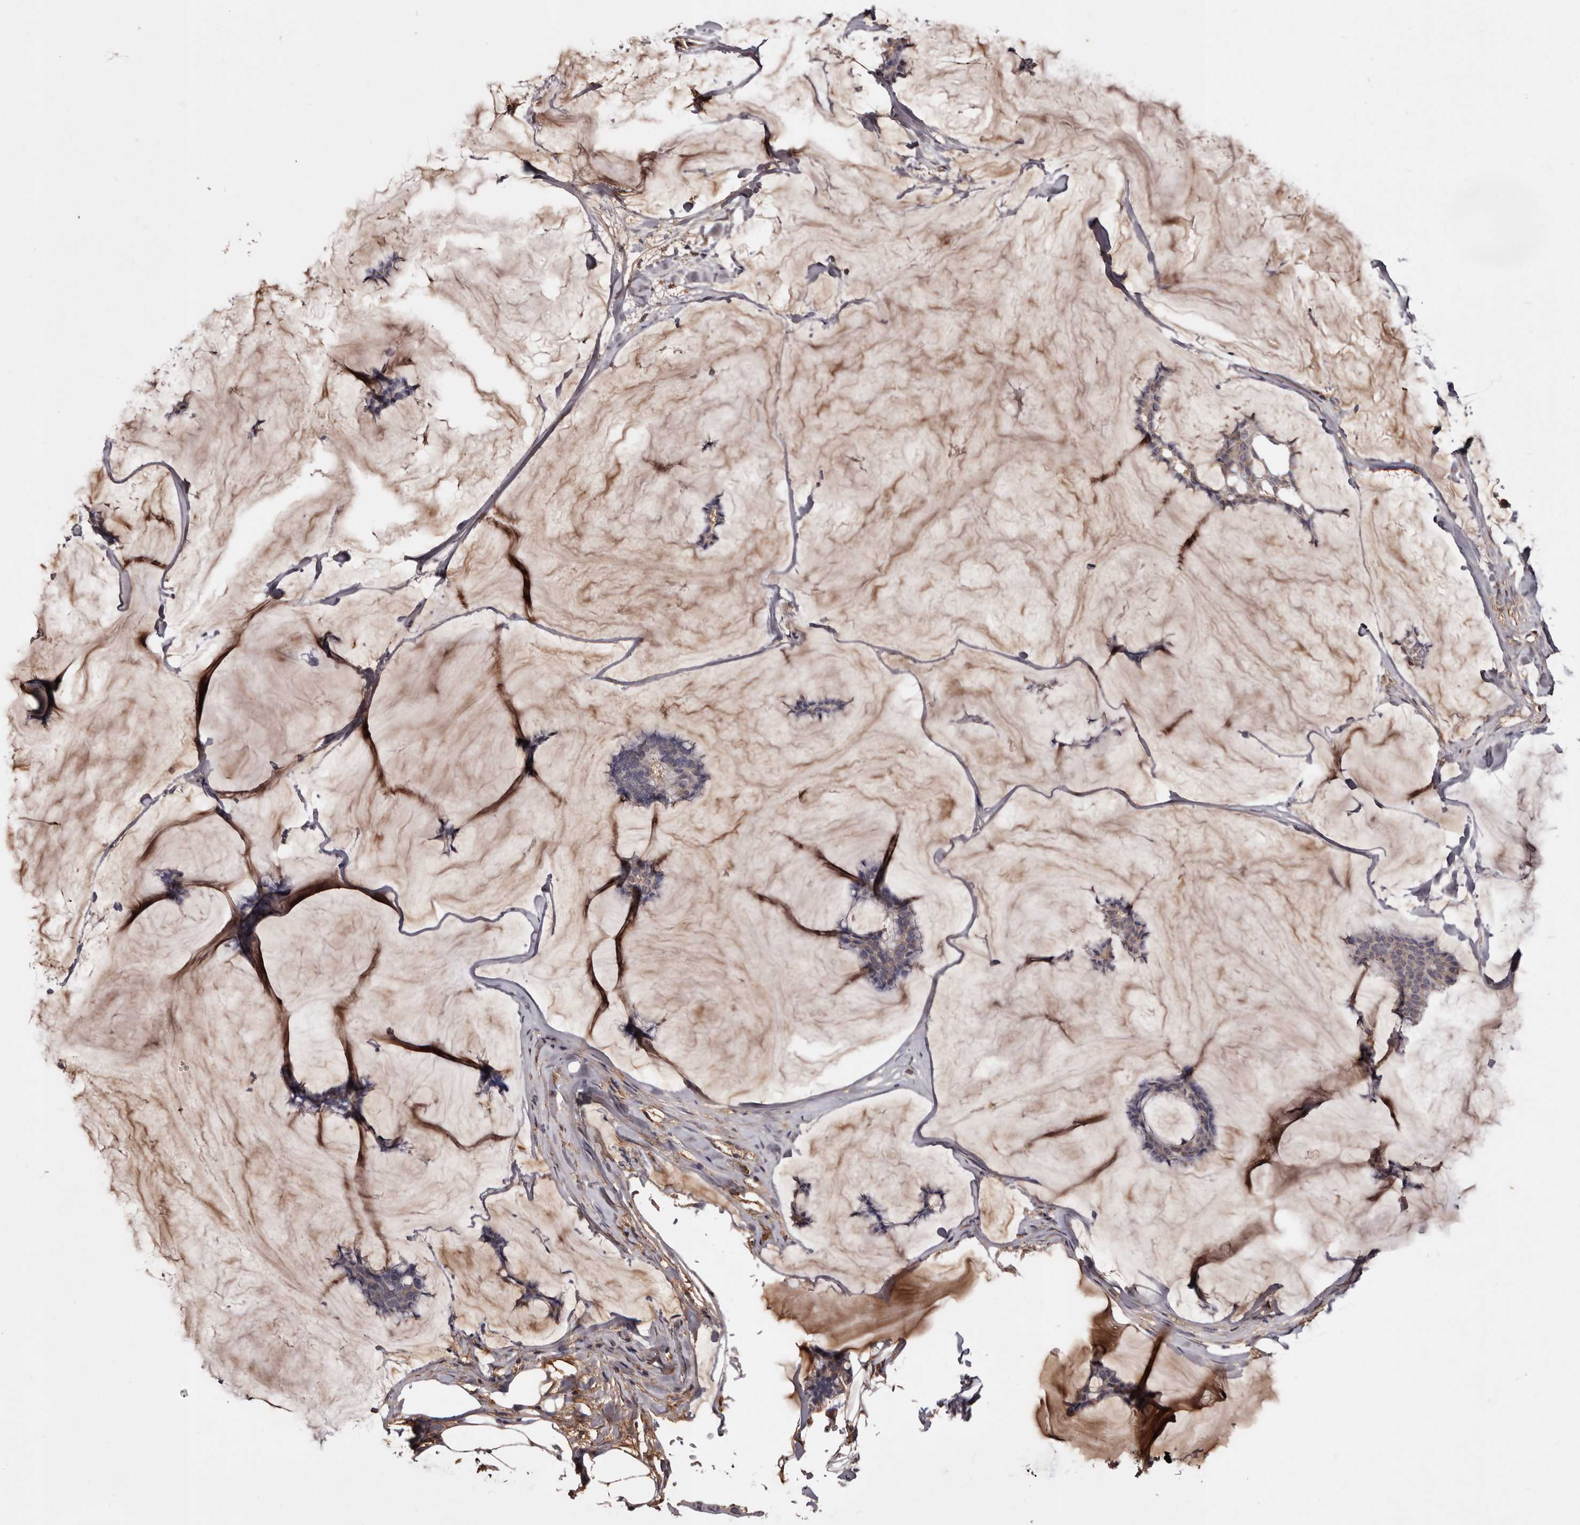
{"staining": {"intensity": "weak", "quantity": "25%-75%", "location": "cytoplasmic/membranous"}, "tissue": "breast cancer", "cell_type": "Tumor cells", "image_type": "cancer", "snomed": [{"axis": "morphology", "description": "Duct carcinoma"}, {"axis": "topography", "description": "Breast"}], "caption": "Breast cancer was stained to show a protein in brown. There is low levels of weak cytoplasmic/membranous staining in approximately 25%-75% of tumor cells. The staining was performed using DAB, with brown indicating positive protein expression. Nuclei are stained blue with hematoxylin.", "gene": "CYP1B1", "patient": {"sex": "female", "age": 93}}